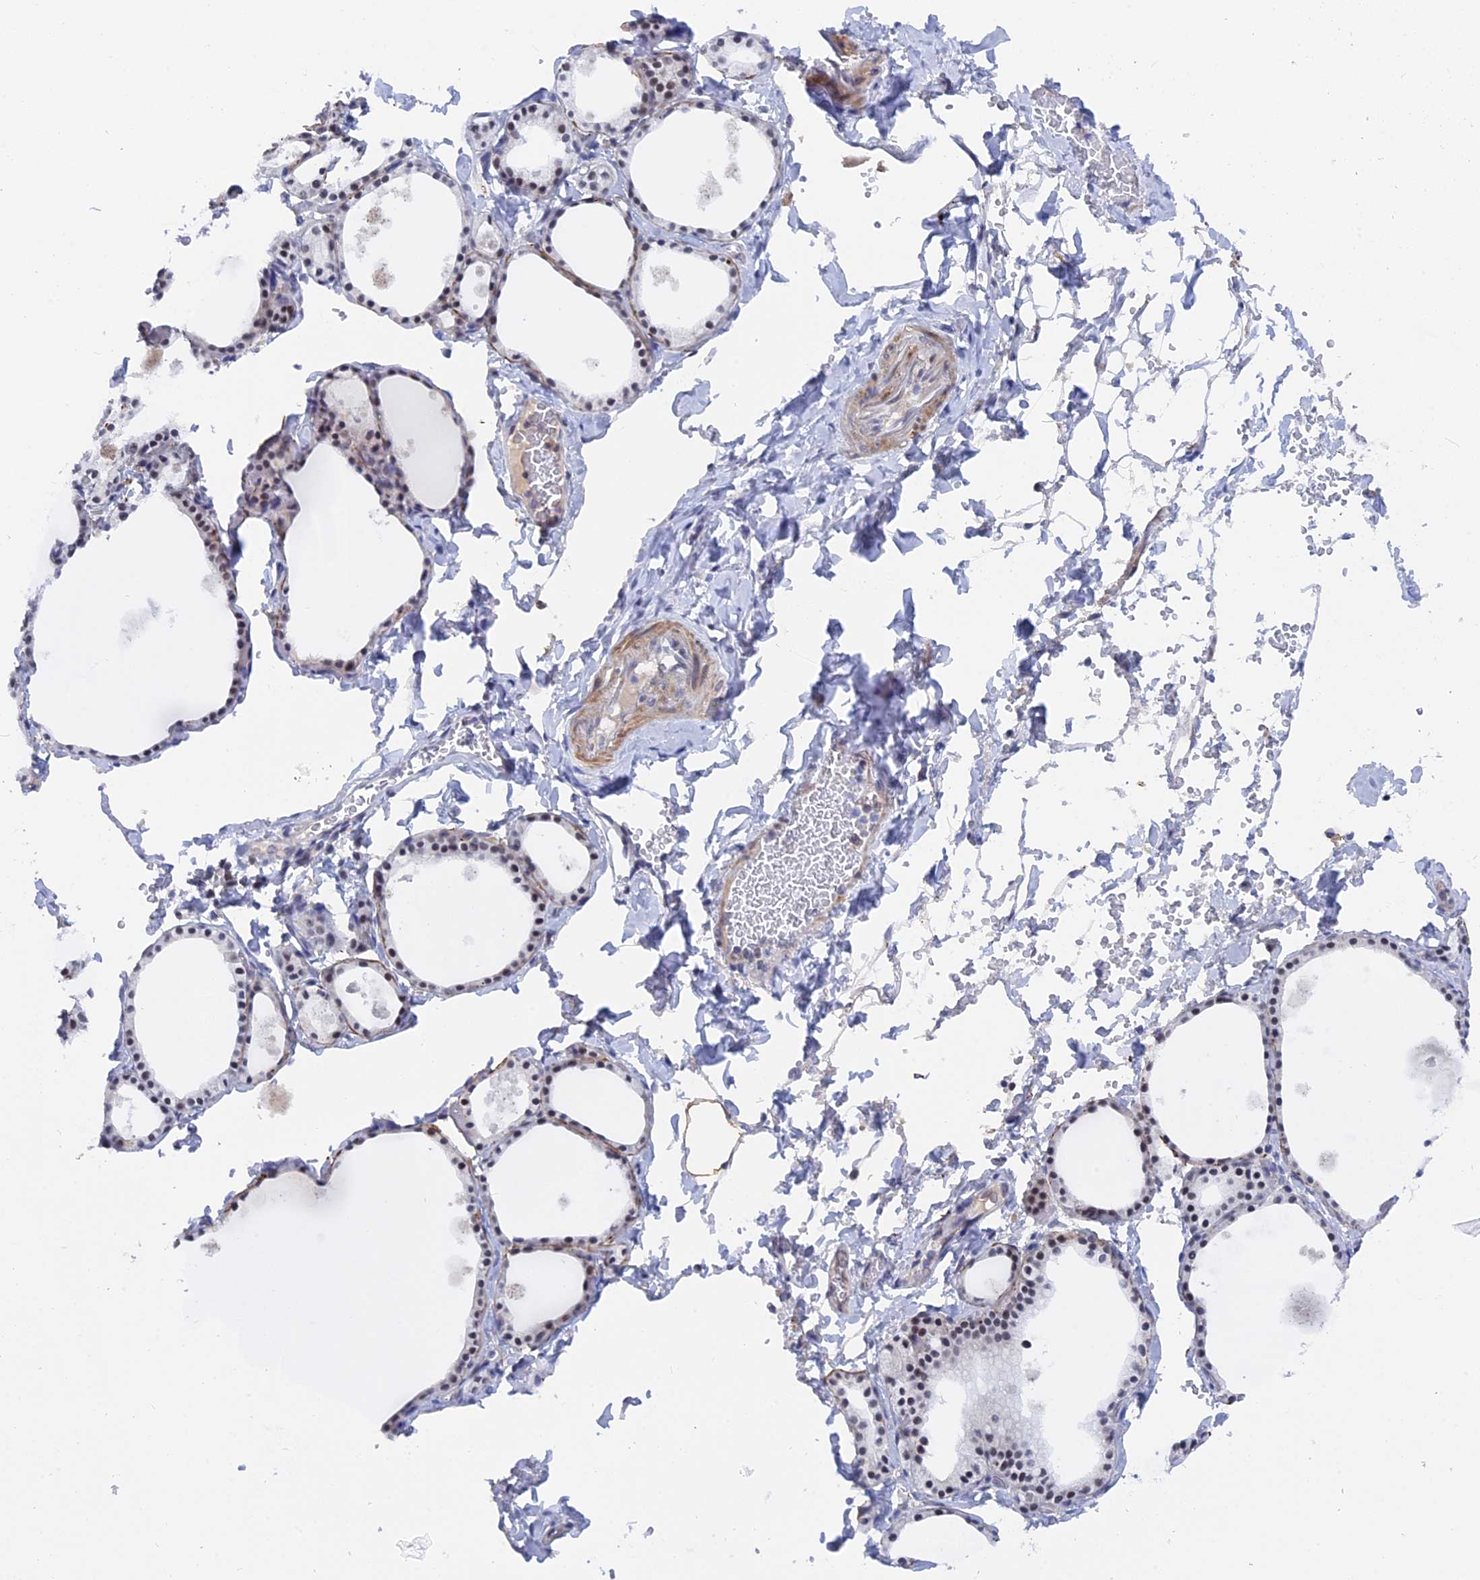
{"staining": {"intensity": "weak", "quantity": "25%-75%", "location": "nuclear"}, "tissue": "thyroid gland", "cell_type": "Glandular cells", "image_type": "normal", "snomed": [{"axis": "morphology", "description": "Normal tissue, NOS"}, {"axis": "topography", "description": "Thyroid gland"}], "caption": "Normal thyroid gland reveals weak nuclear positivity in about 25%-75% of glandular cells, visualized by immunohistochemistry.", "gene": "BRD2", "patient": {"sex": "male", "age": 56}}